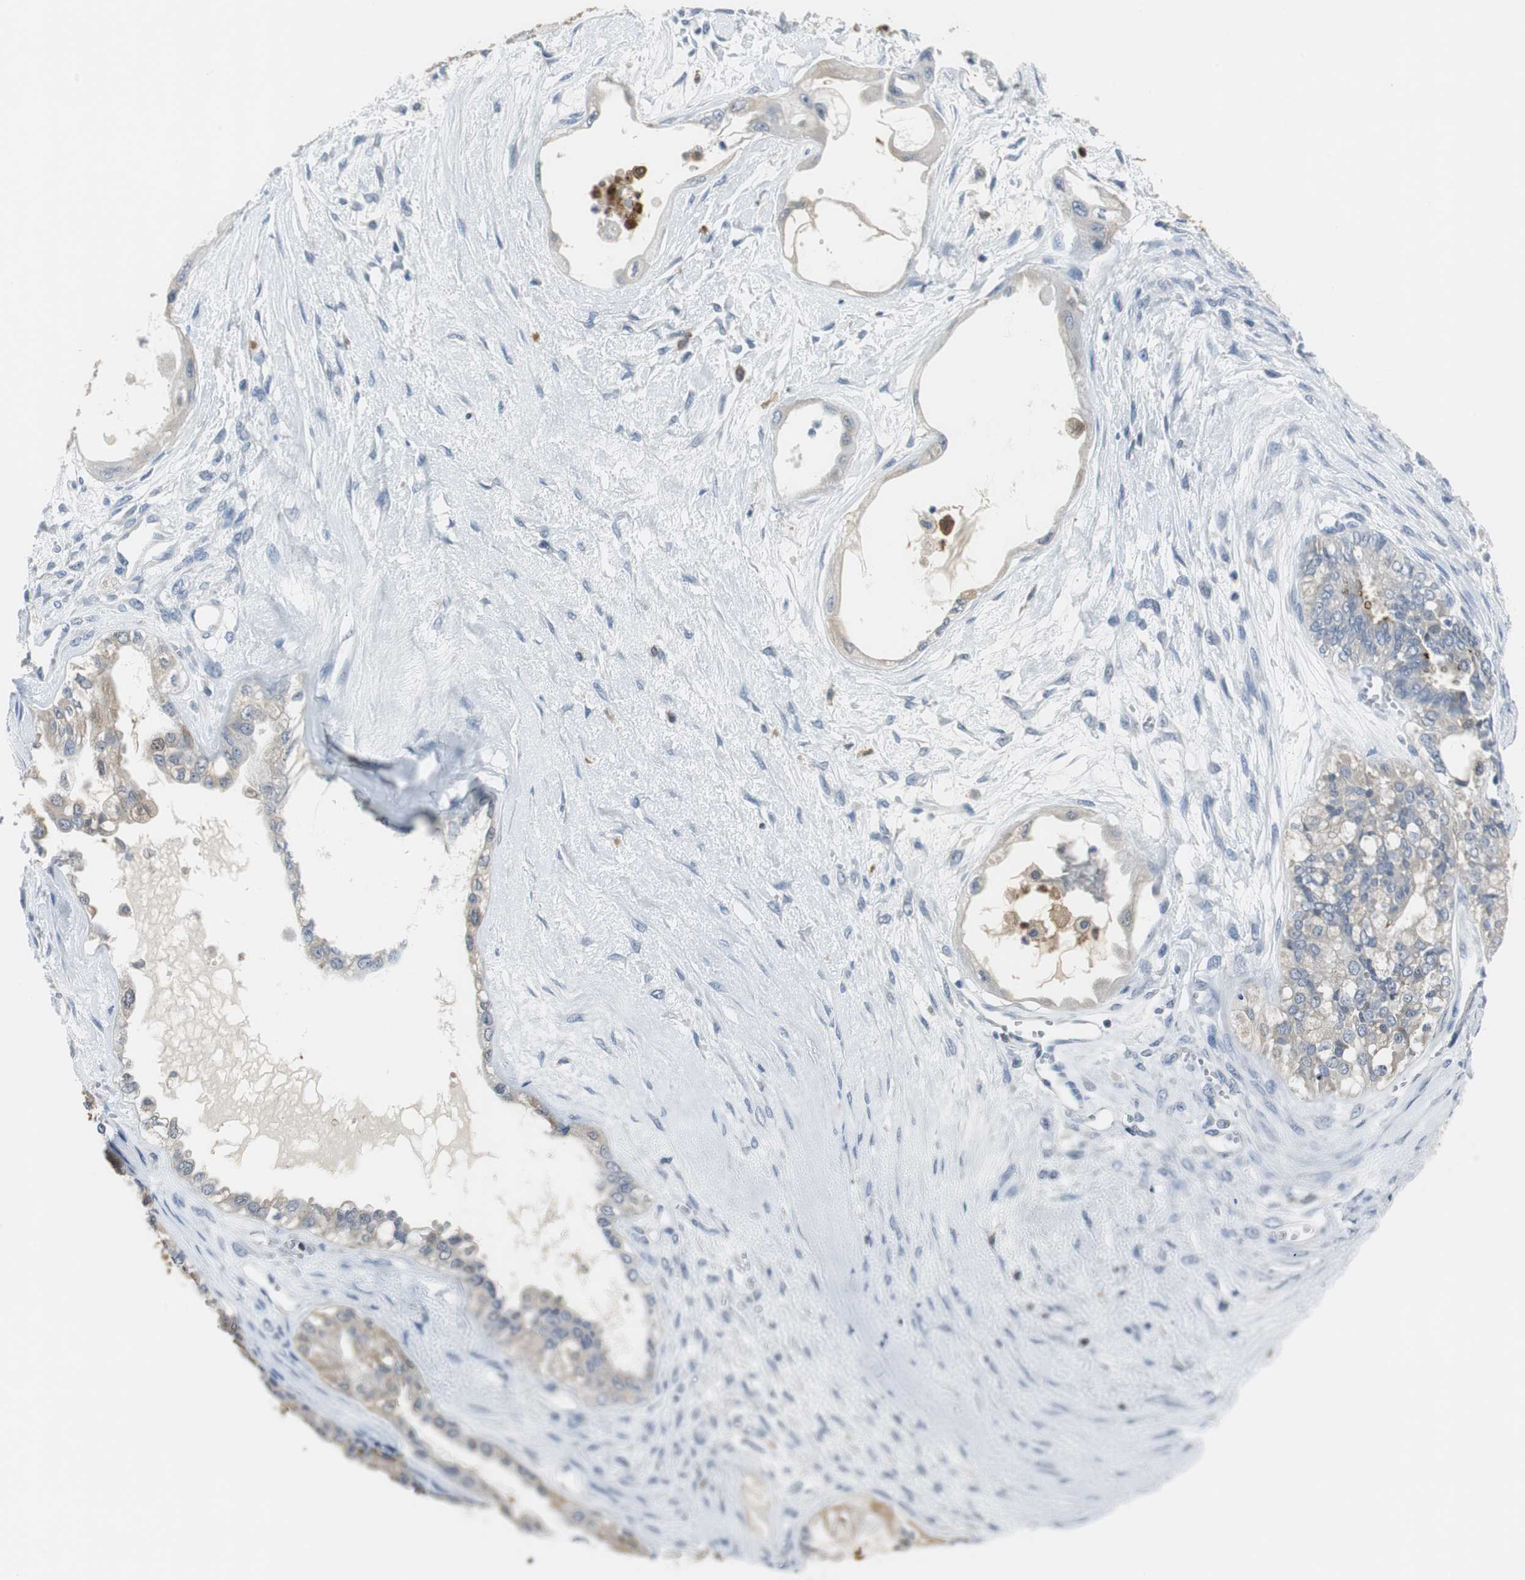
{"staining": {"intensity": "weak", "quantity": "25%-75%", "location": "cytoplasmic/membranous"}, "tissue": "ovarian cancer", "cell_type": "Tumor cells", "image_type": "cancer", "snomed": [{"axis": "morphology", "description": "Carcinoma, NOS"}, {"axis": "morphology", "description": "Carcinoma, endometroid"}, {"axis": "topography", "description": "Ovary"}], "caption": "High-magnification brightfield microscopy of ovarian cancer stained with DAB (brown) and counterstained with hematoxylin (blue). tumor cells exhibit weak cytoplasmic/membranous expression is appreciated in about25%-75% of cells.", "gene": "MSTO1", "patient": {"sex": "female", "age": 50}}